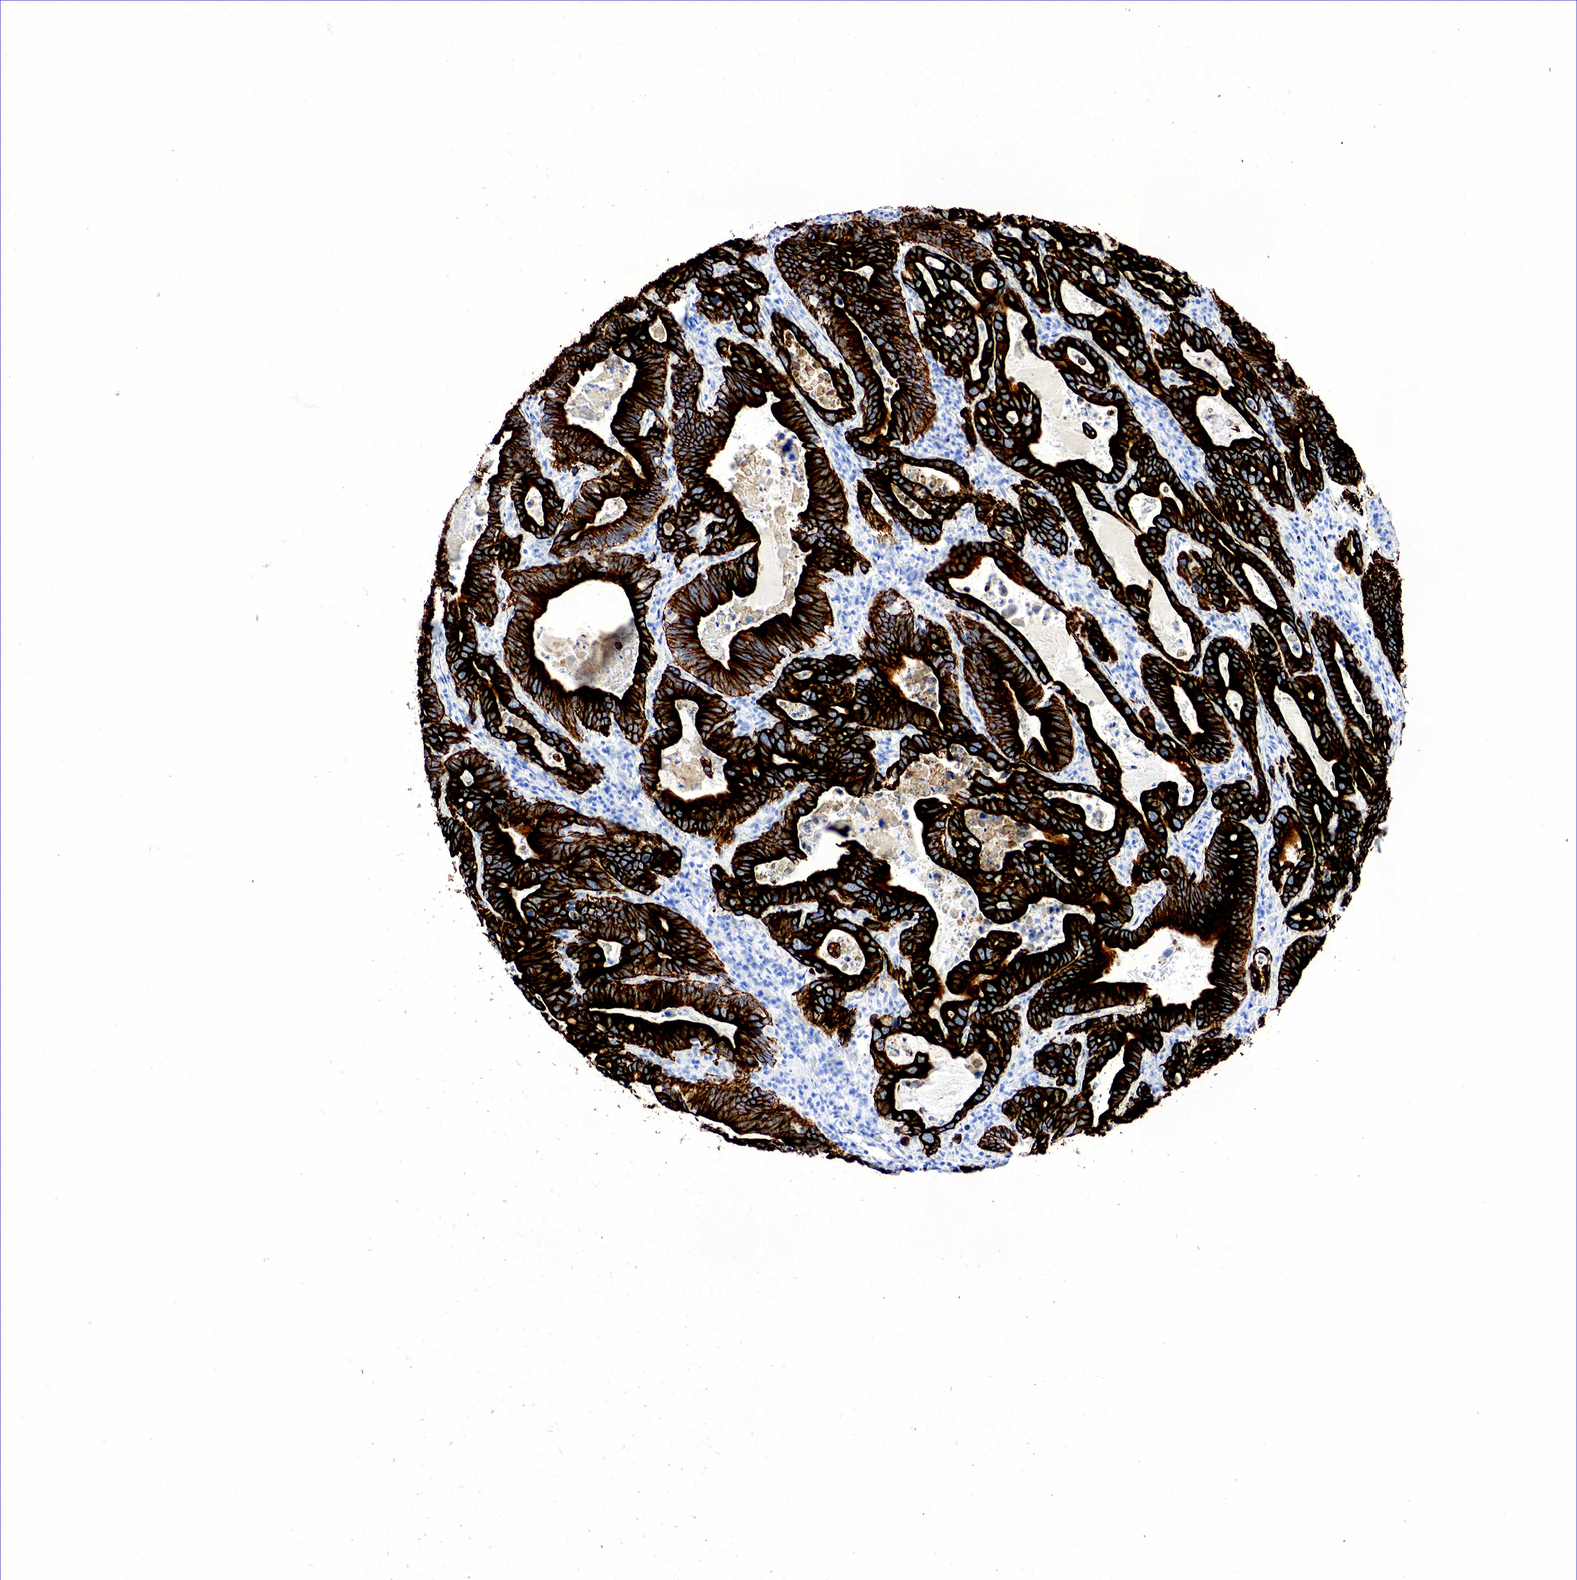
{"staining": {"intensity": "strong", "quantity": ">75%", "location": "cytoplasmic/membranous"}, "tissue": "stomach cancer", "cell_type": "Tumor cells", "image_type": "cancer", "snomed": [{"axis": "morphology", "description": "Adenocarcinoma, NOS"}, {"axis": "topography", "description": "Stomach, upper"}], "caption": "Immunohistochemical staining of human adenocarcinoma (stomach) demonstrates high levels of strong cytoplasmic/membranous protein positivity in approximately >75% of tumor cells.", "gene": "KRT18", "patient": {"sex": "male", "age": 63}}